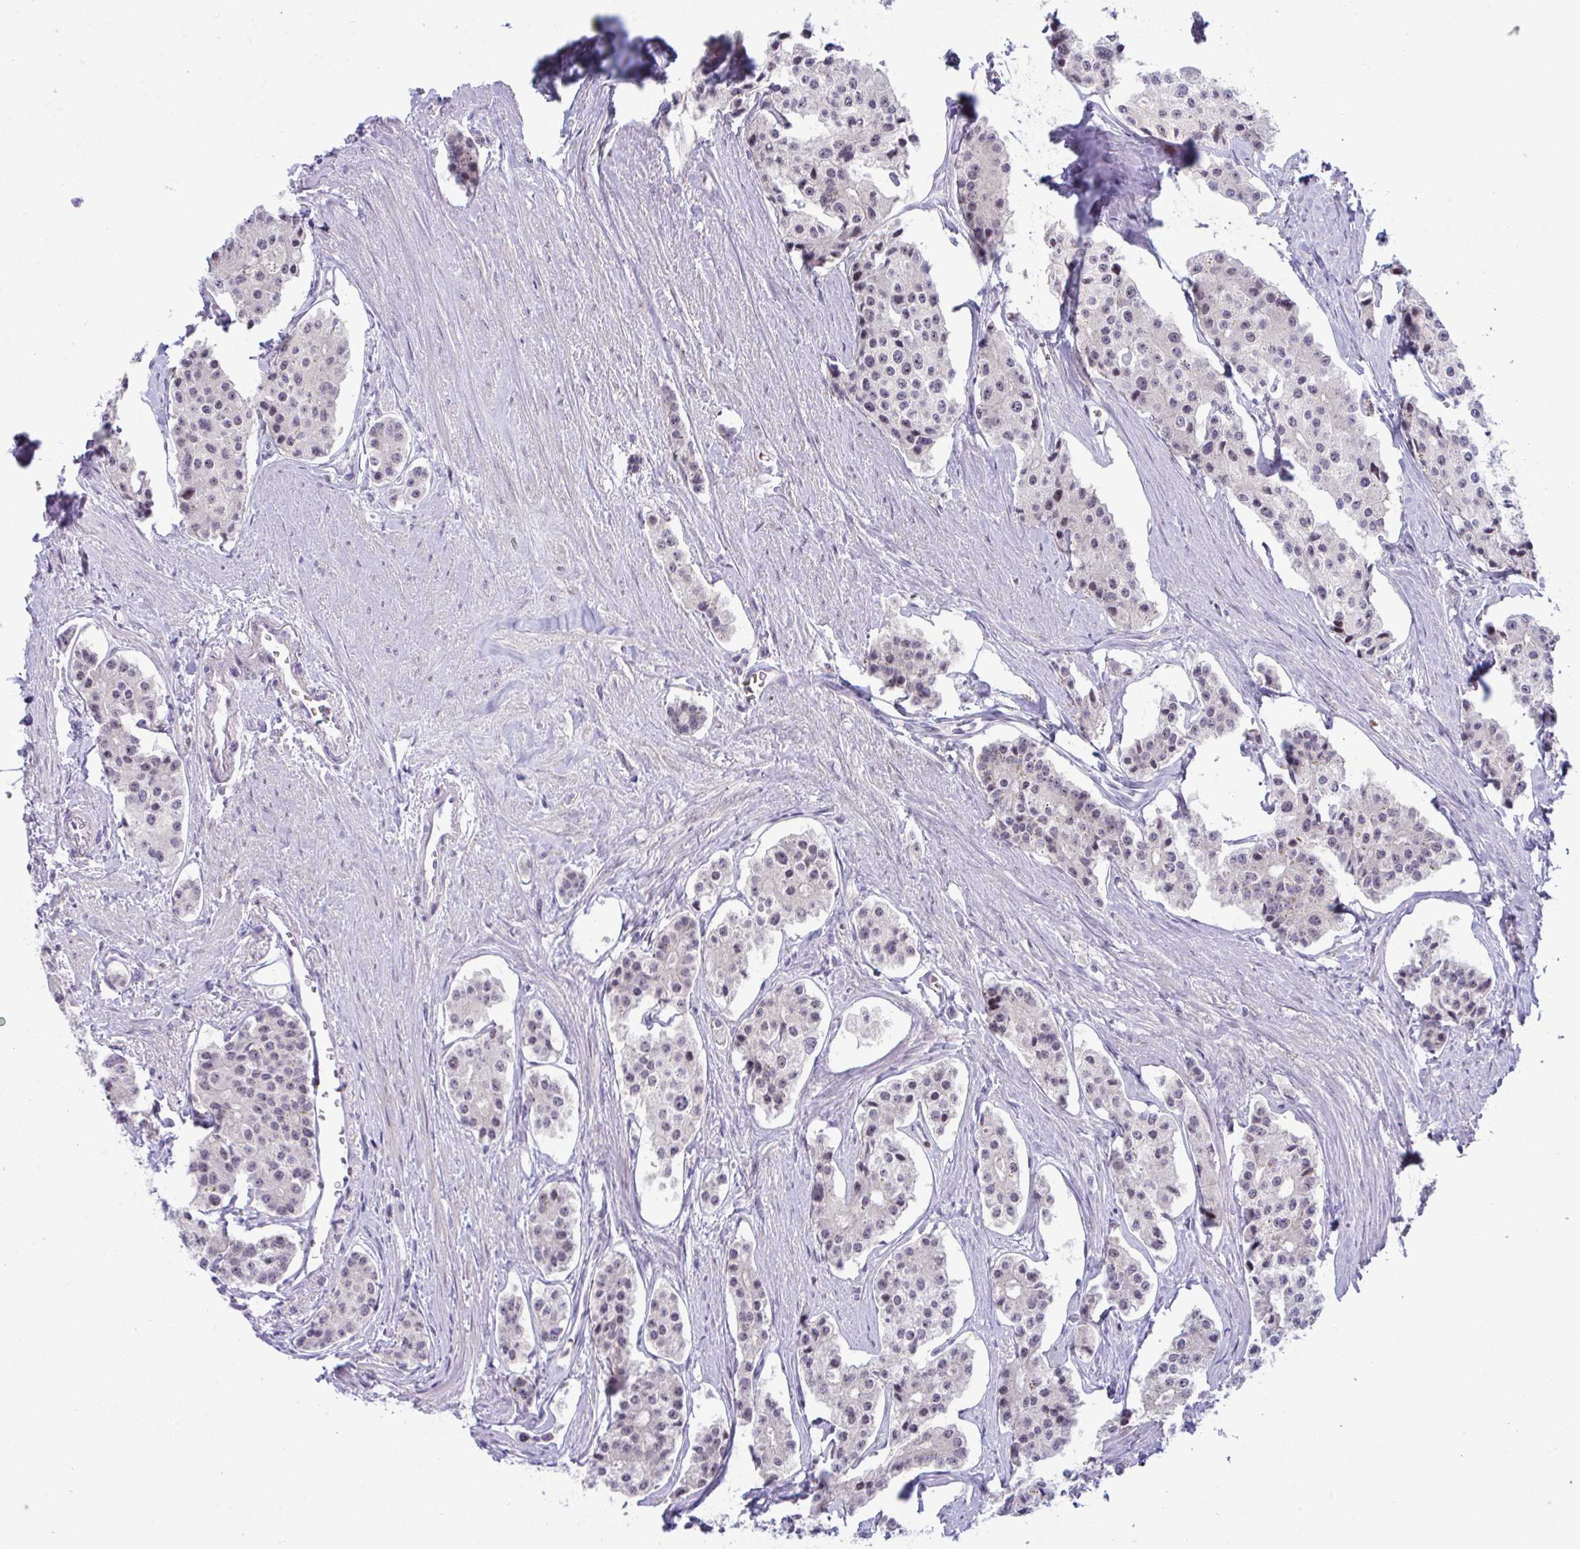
{"staining": {"intensity": "weak", "quantity": "<25%", "location": "nuclear"}, "tissue": "carcinoid", "cell_type": "Tumor cells", "image_type": "cancer", "snomed": [{"axis": "morphology", "description": "Carcinoid, malignant, NOS"}, {"axis": "topography", "description": "Small intestine"}], "caption": "High magnification brightfield microscopy of carcinoid stained with DAB (brown) and counterstained with hematoxylin (blue): tumor cells show no significant expression.", "gene": "USP35", "patient": {"sex": "female", "age": 65}}